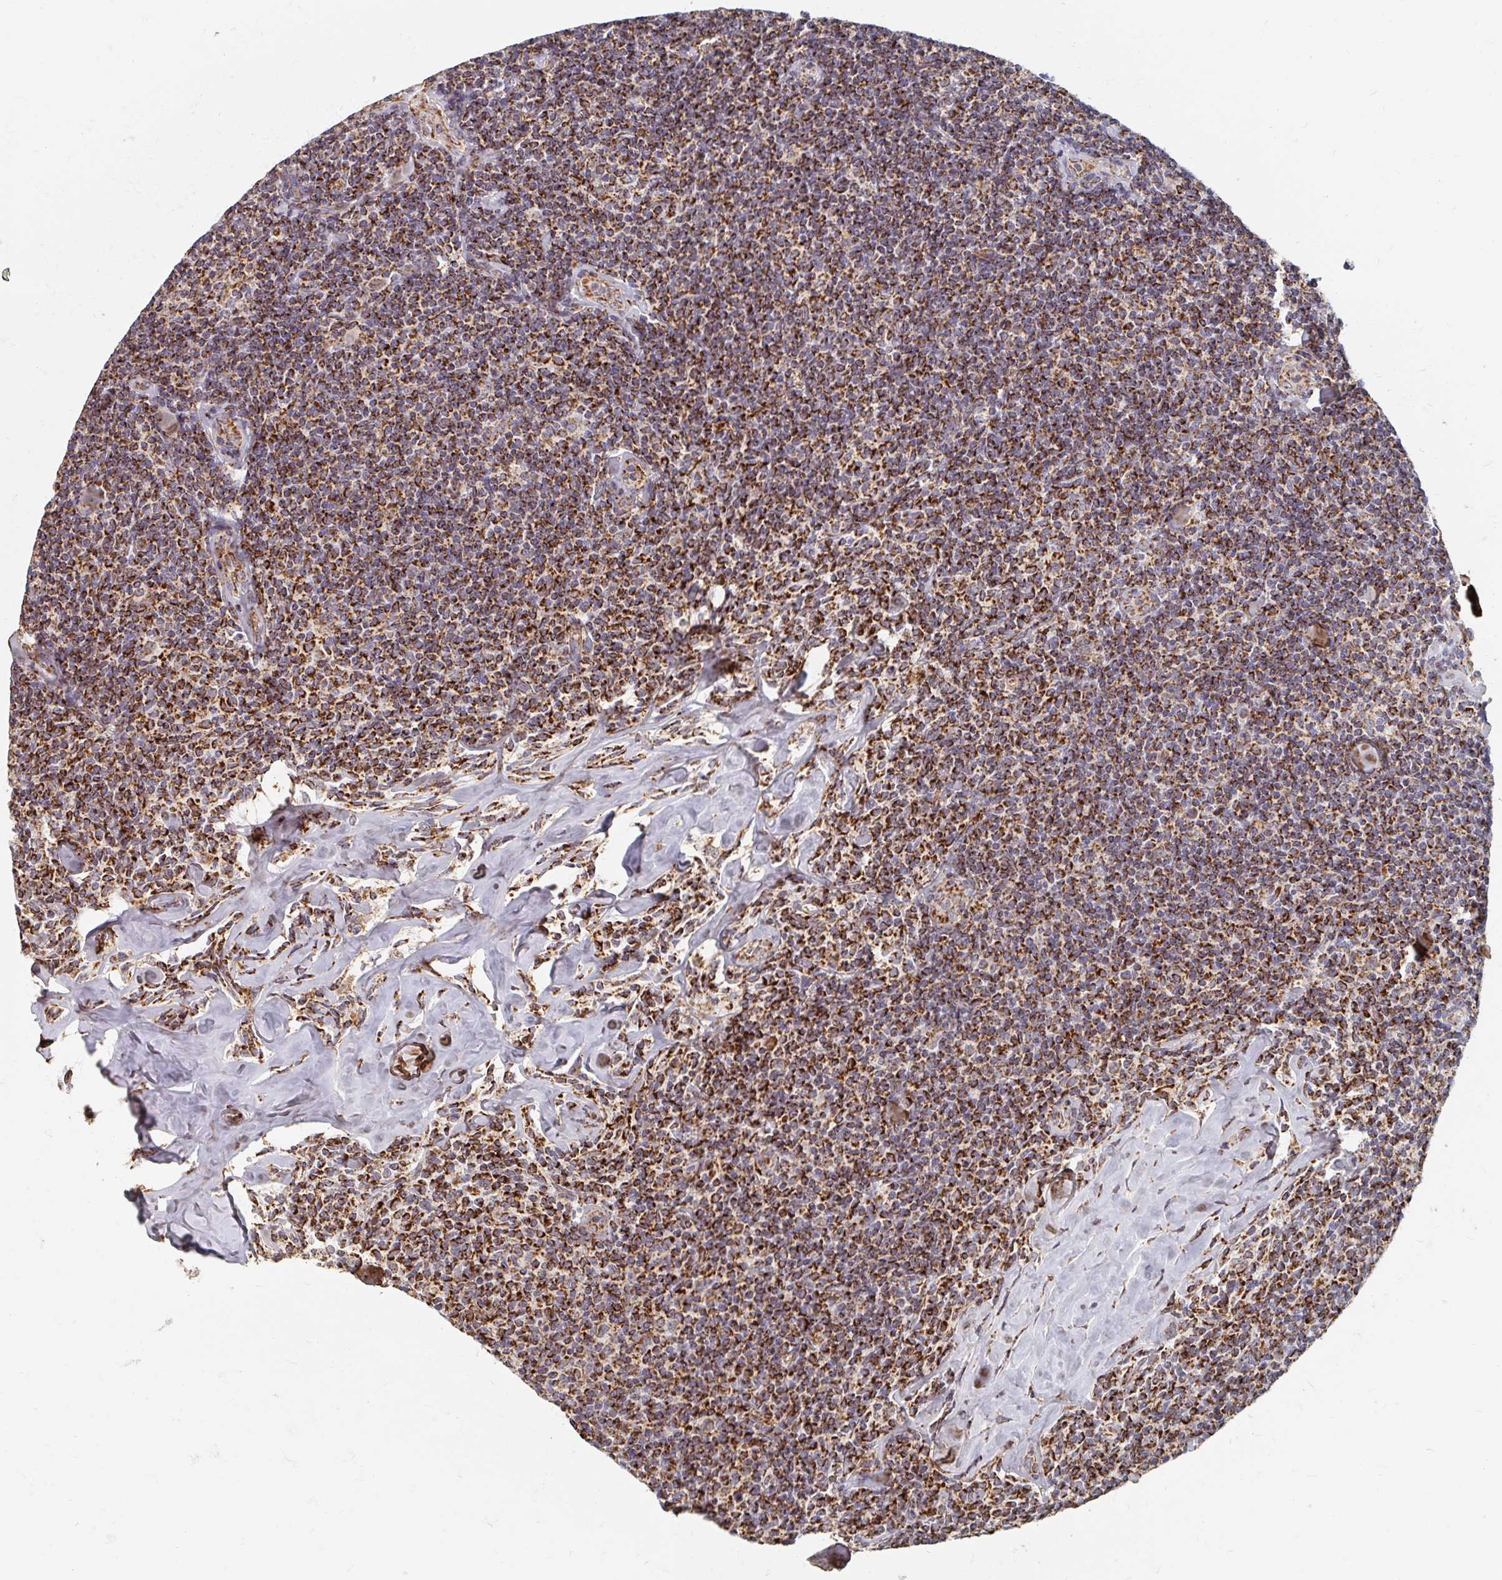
{"staining": {"intensity": "strong", "quantity": ">75%", "location": "cytoplasmic/membranous"}, "tissue": "lymphoma", "cell_type": "Tumor cells", "image_type": "cancer", "snomed": [{"axis": "morphology", "description": "Malignant lymphoma, non-Hodgkin's type, Low grade"}, {"axis": "topography", "description": "Lymph node"}], "caption": "Protein expression analysis of malignant lymphoma, non-Hodgkin's type (low-grade) reveals strong cytoplasmic/membranous positivity in about >75% of tumor cells. (DAB = brown stain, brightfield microscopy at high magnification).", "gene": "MAVS", "patient": {"sex": "female", "age": 56}}